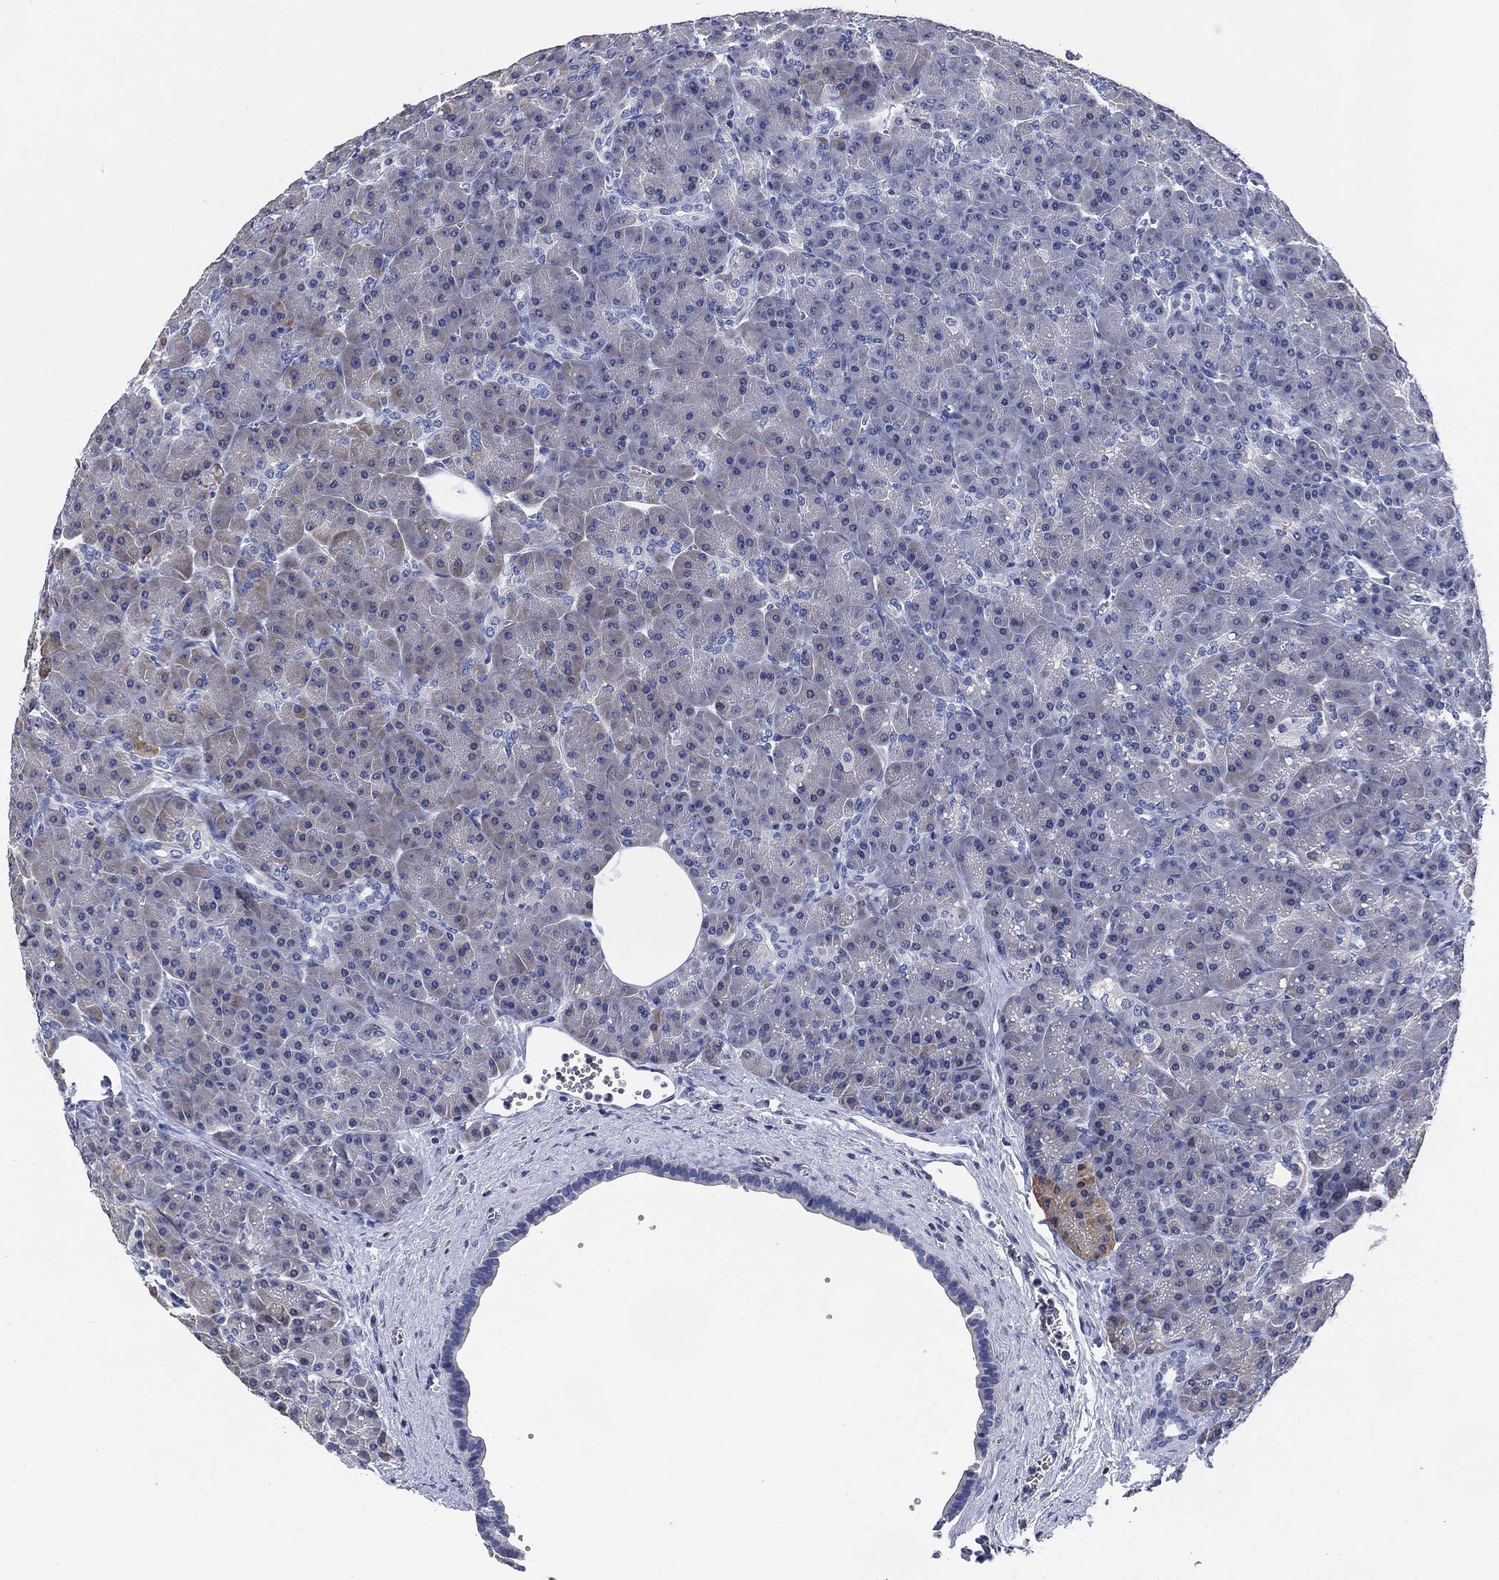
{"staining": {"intensity": "negative", "quantity": "none", "location": "none"}, "tissue": "pancreas", "cell_type": "Exocrine glandular cells", "image_type": "normal", "snomed": [{"axis": "morphology", "description": "Normal tissue, NOS"}, {"axis": "topography", "description": "Pancreas"}], "caption": "This image is of benign pancreas stained with IHC to label a protein in brown with the nuclei are counter-stained blue. There is no positivity in exocrine glandular cells.", "gene": "DAZL", "patient": {"sex": "male", "age": 57}}